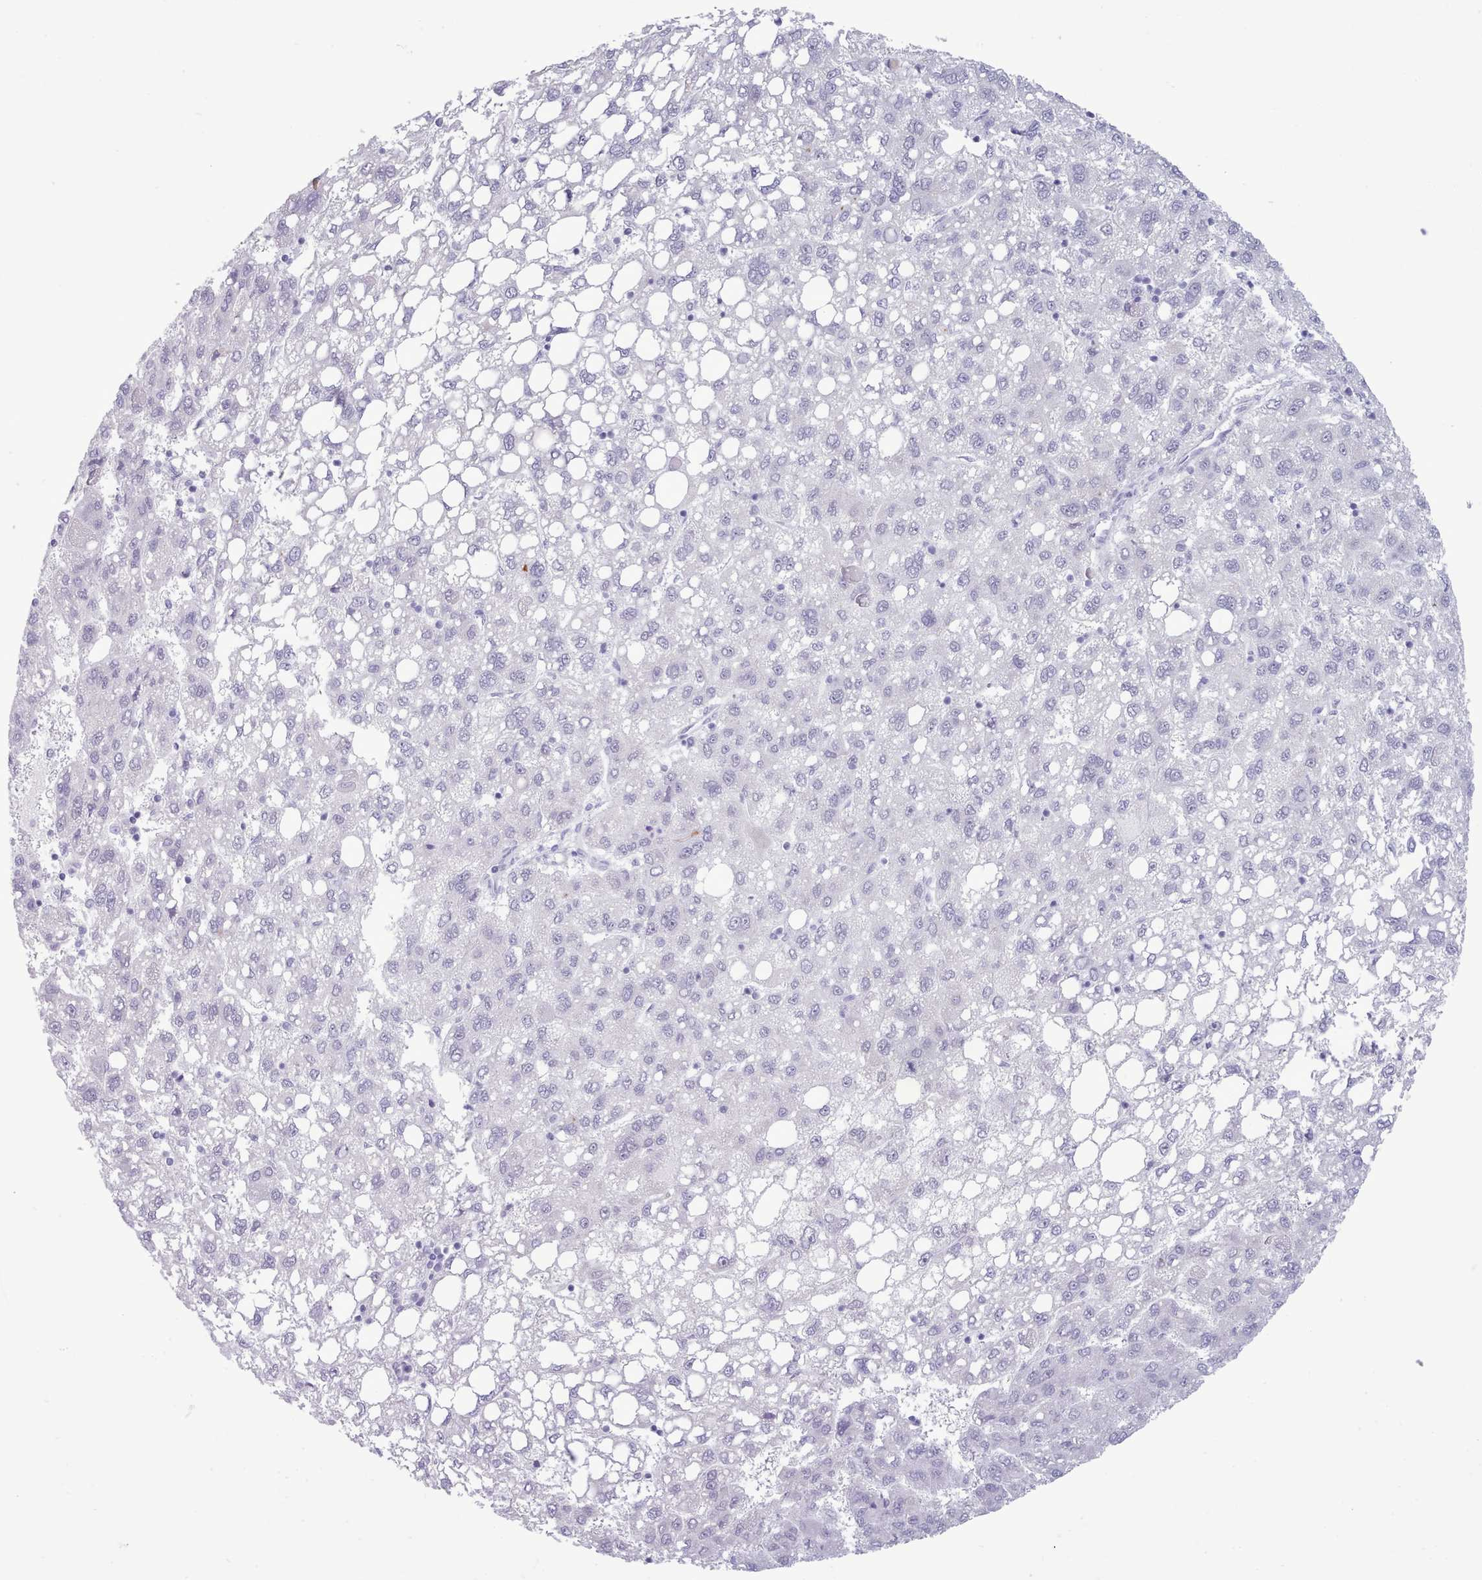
{"staining": {"intensity": "negative", "quantity": "none", "location": "none"}, "tissue": "liver cancer", "cell_type": "Tumor cells", "image_type": "cancer", "snomed": [{"axis": "morphology", "description": "Carcinoma, Hepatocellular, NOS"}, {"axis": "topography", "description": "Liver"}], "caption": "A micrograph of human liver hepatocellular carcinoma is negative for staining in tumor cells.", "gene": "FBXO48", "patient": {"sex": "female", "age": 82}}